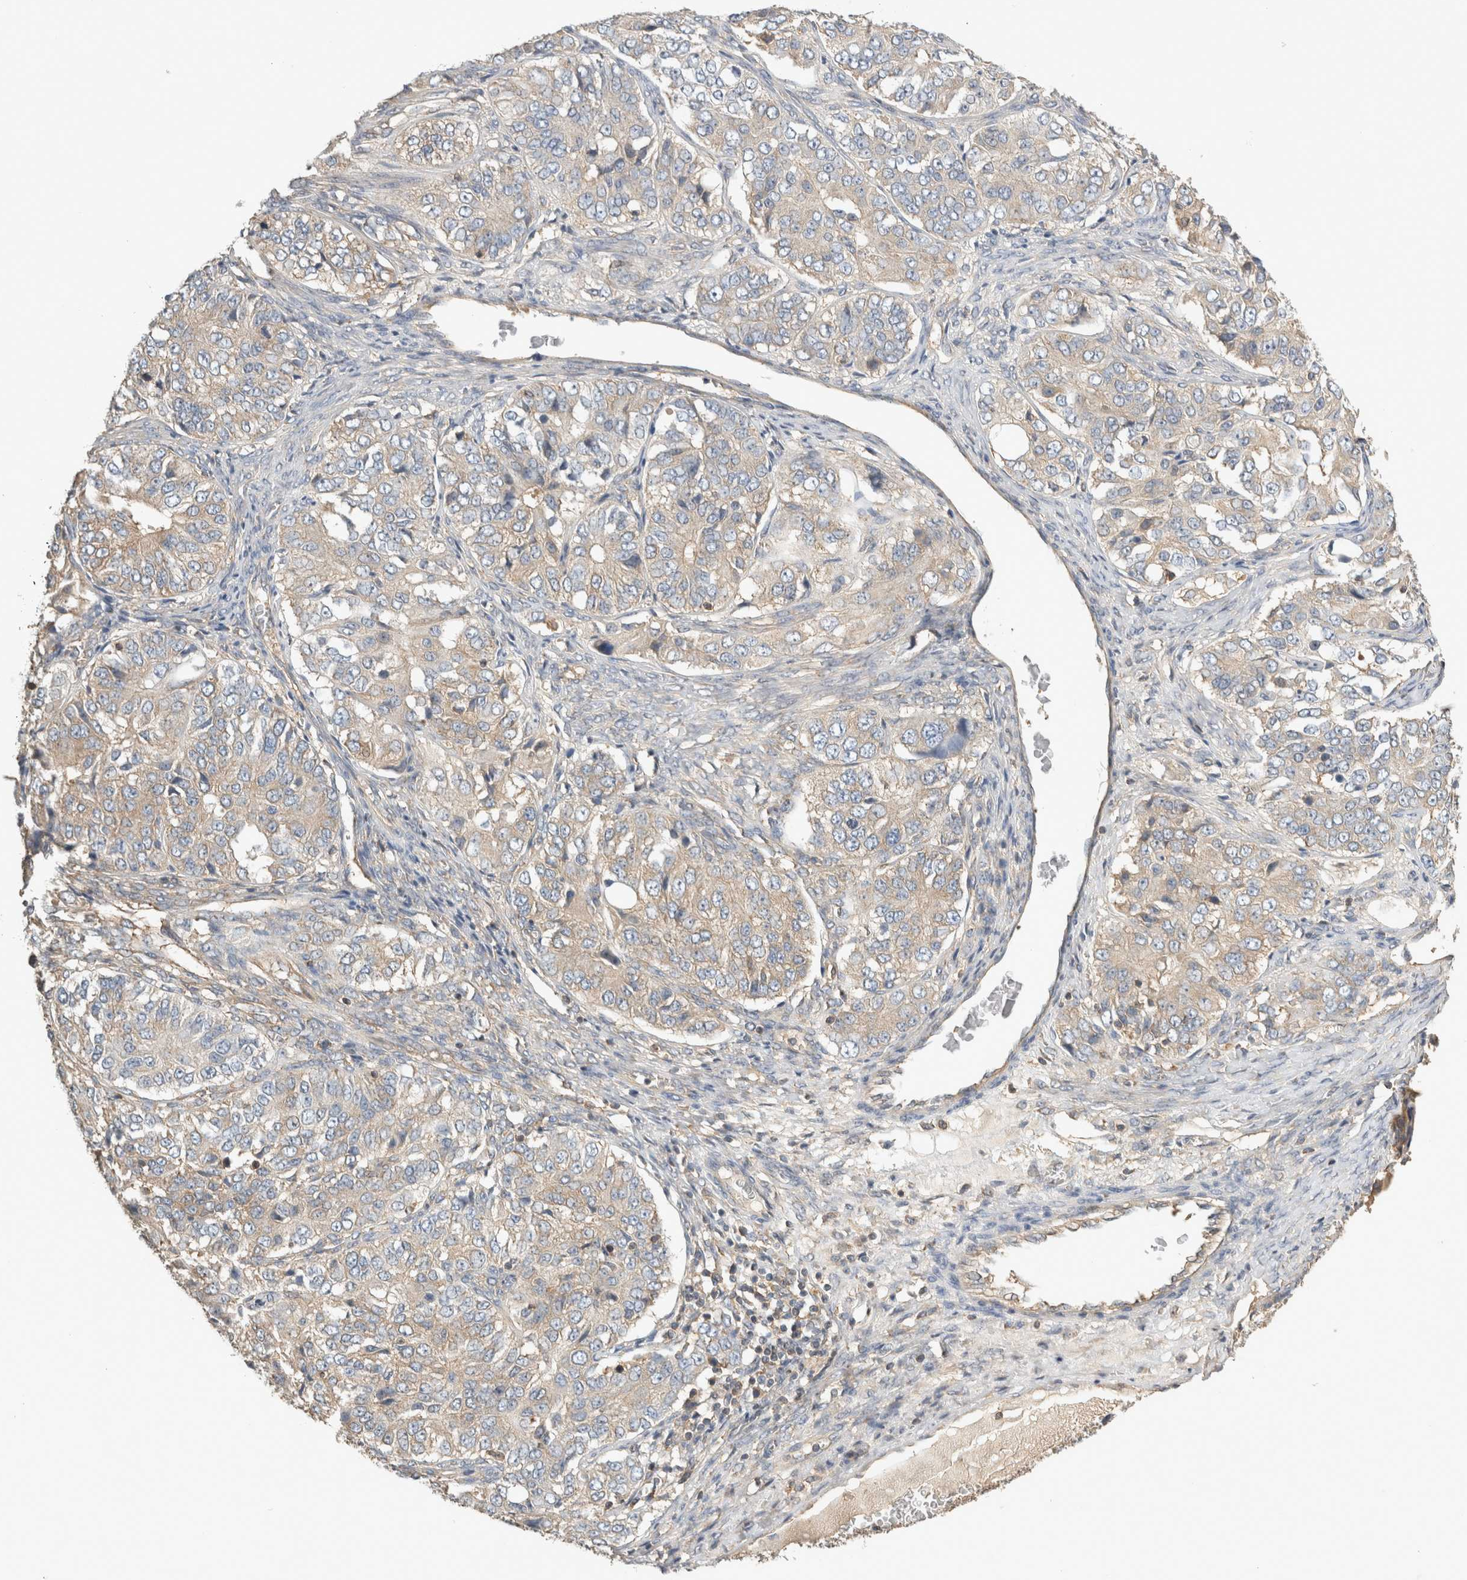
{"staining": {"intensity": "weak", "quantity": ">75%", "location": "cytoplasmic/membranous"}, "tissue": "ovarian cancer", "cell_type": "Tumor cells", "image_type": "cancer", "snomed": [{"axis": "morphology", "description": "Carcinoma, endometroid"}, {"axis": "topography", "description": "Ovary"}], "caption": "Immunohistochemical staining of human endometroid carcinoma (ovarian) exhibits low levels of weak cytoplasmic/membranous positivity in about >75% of tumor cells. (DAB (3,3'-diaminobenzidine) IHC with brightfield microscopy, high magnification).", "gene": "EIF4G3", "patient": {"sex": "female", "age": 51}}